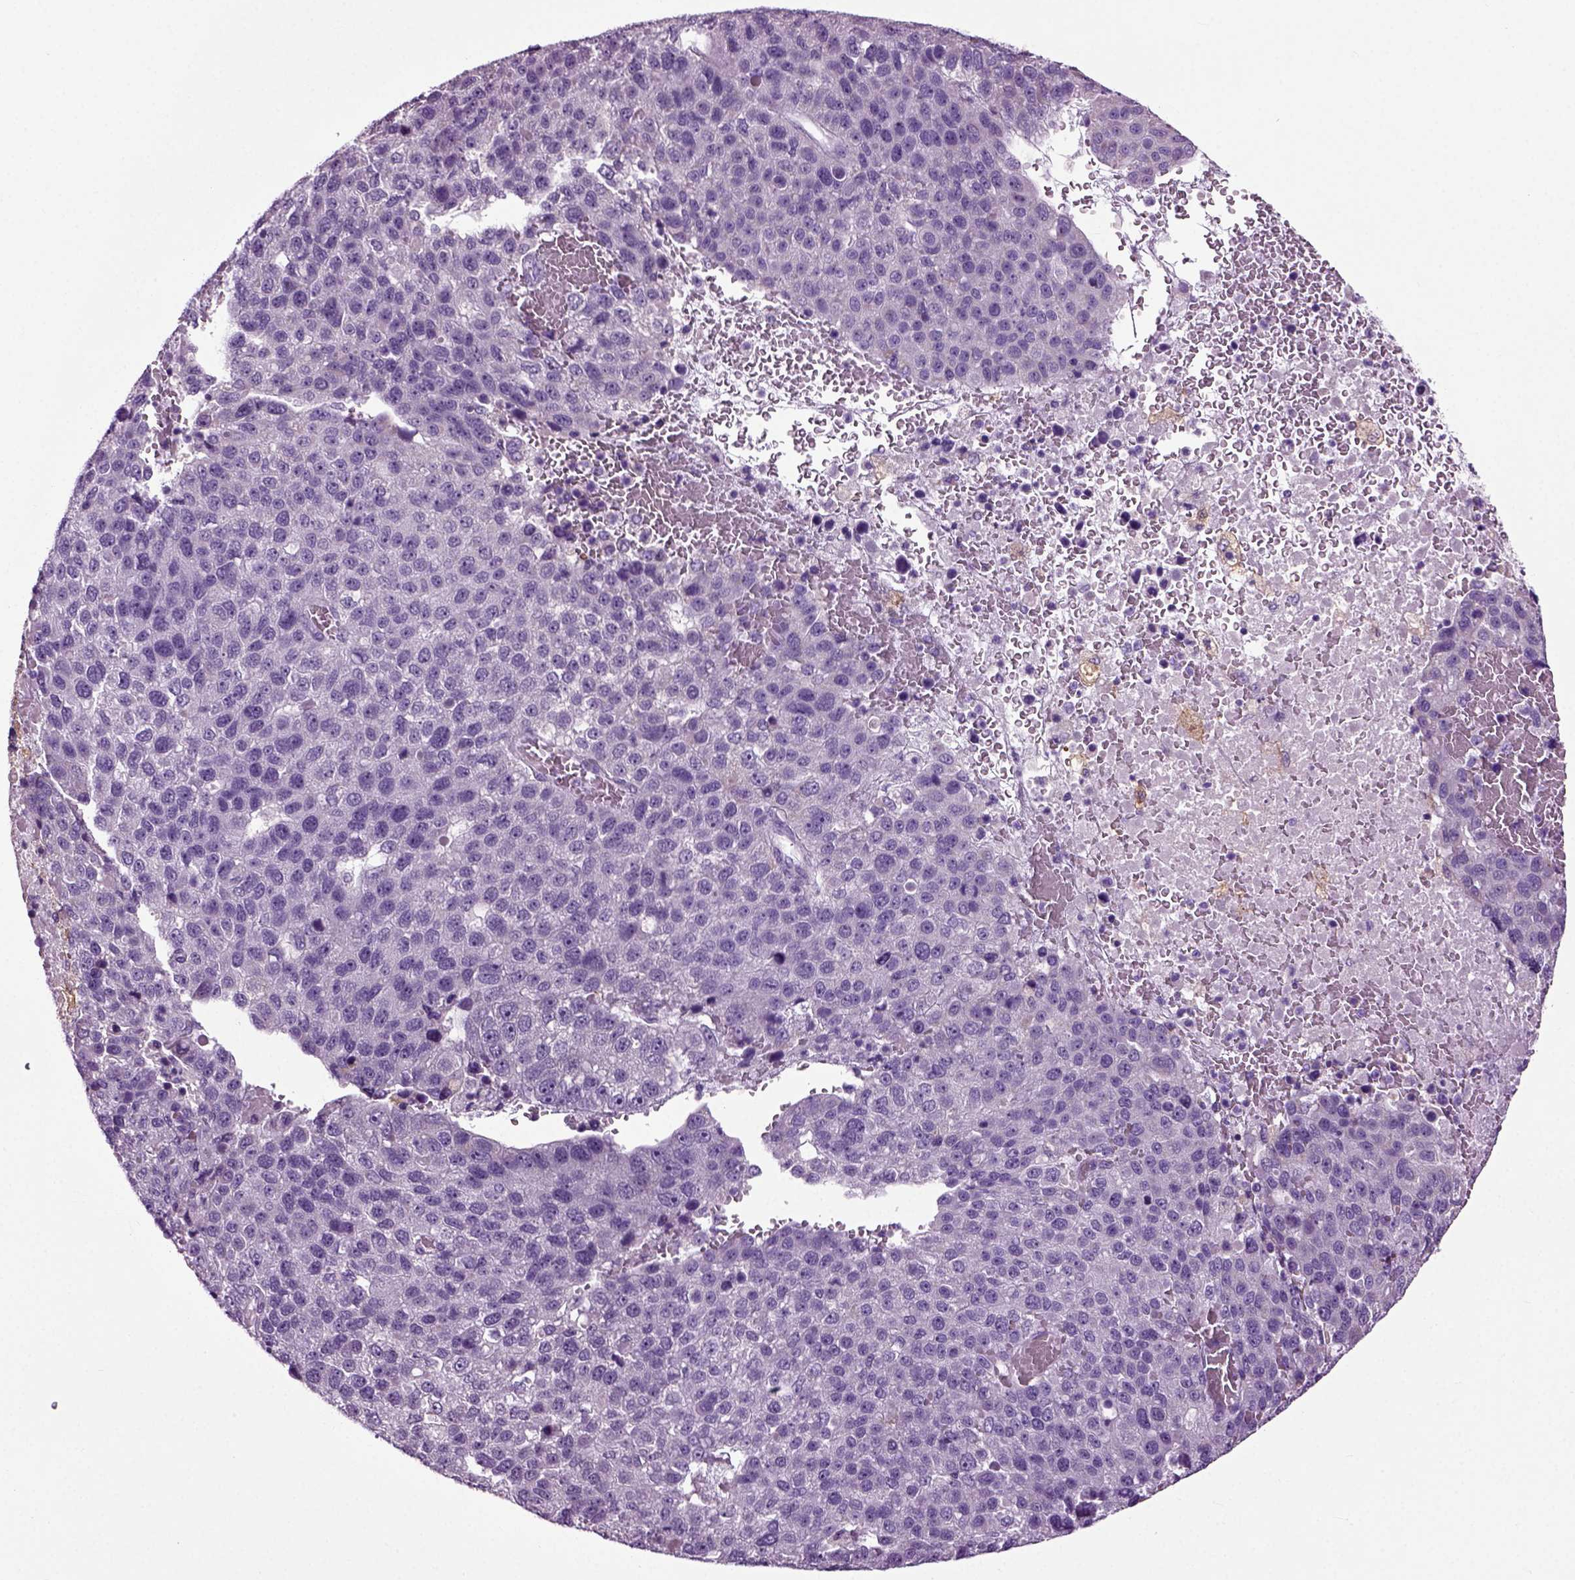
{"staining": {"intensity": "negative", "quantity": "none", "location": "none"}, "tissue": "pancreatic cancer", "cell_type": "Tumor cells", "image_type": "cancer", "snomed": [{"axis": "morphology", "description": "Adenocarcinoma, NOS"}, {"axis": "topography", "description": "Pancreas"}], "caption": "Immunohistochemistry photomicrograph of neoplastic tissue: pancreatic cancer (adenocarcinoma) stained with DAB reveals no significant protein staining in tumor cells.", "gene": "DNAH10", "patient": {"sex": "female", "age": 61}}